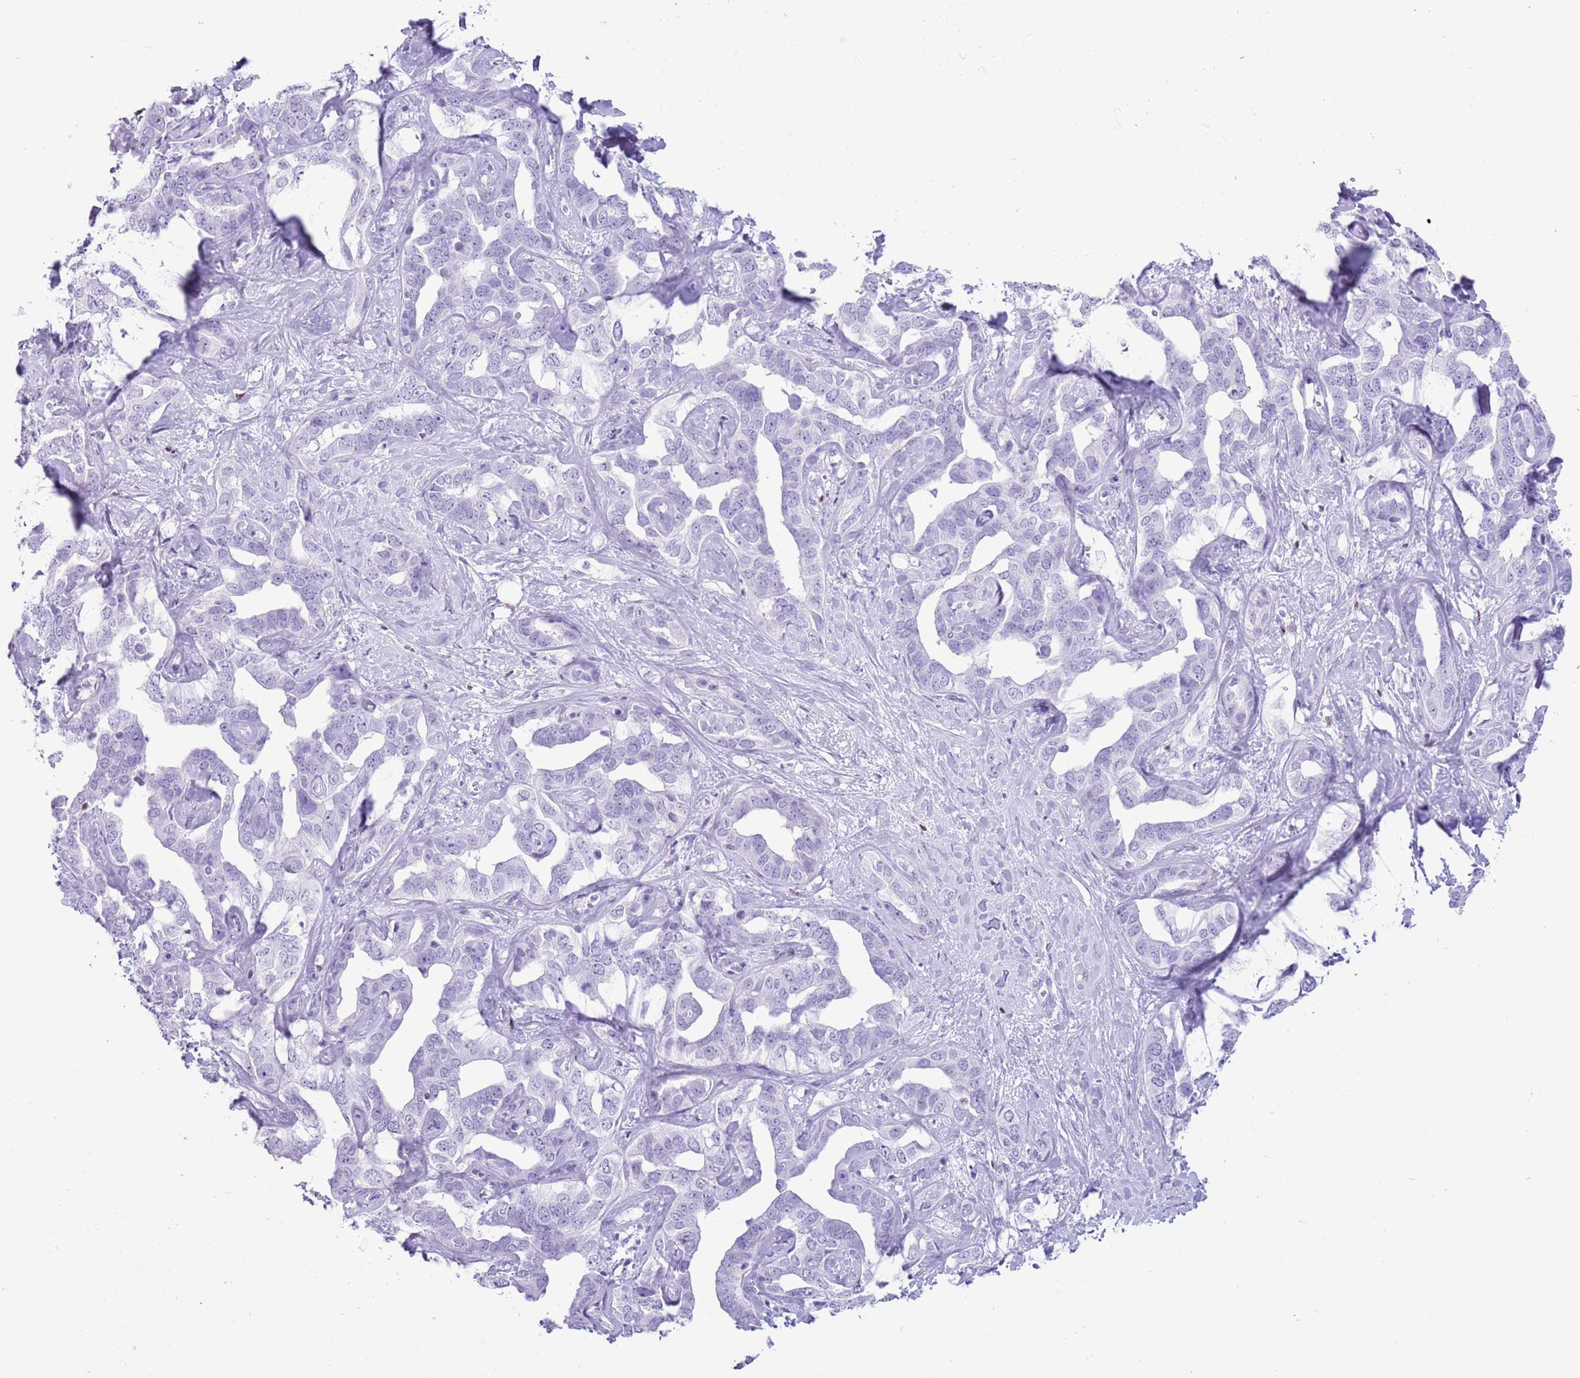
{"staining": {"intensity": "negative", "quantity": "none", "location": "none"}, "tissue": "liver cancer", "cell_type": "Tumor cells", "image_type": "cancer", "snomed": [{"axis": "morphology", "description": "Cholangiocarcinoma"}, {"axis": "topography", "description": "Liver"}], "caption": "There is no significant expression in tumor cells of liver cancer (cholangiocarcinoma). (Stains: DAB (3,3'-diaminobenzidine) immunohistochemistry with hematoxylin counter stain, Microscopy: brightfield microscopy at high magnification).", "gene": "BCL11B", "patient": {"sex": "male", "age": 59}}